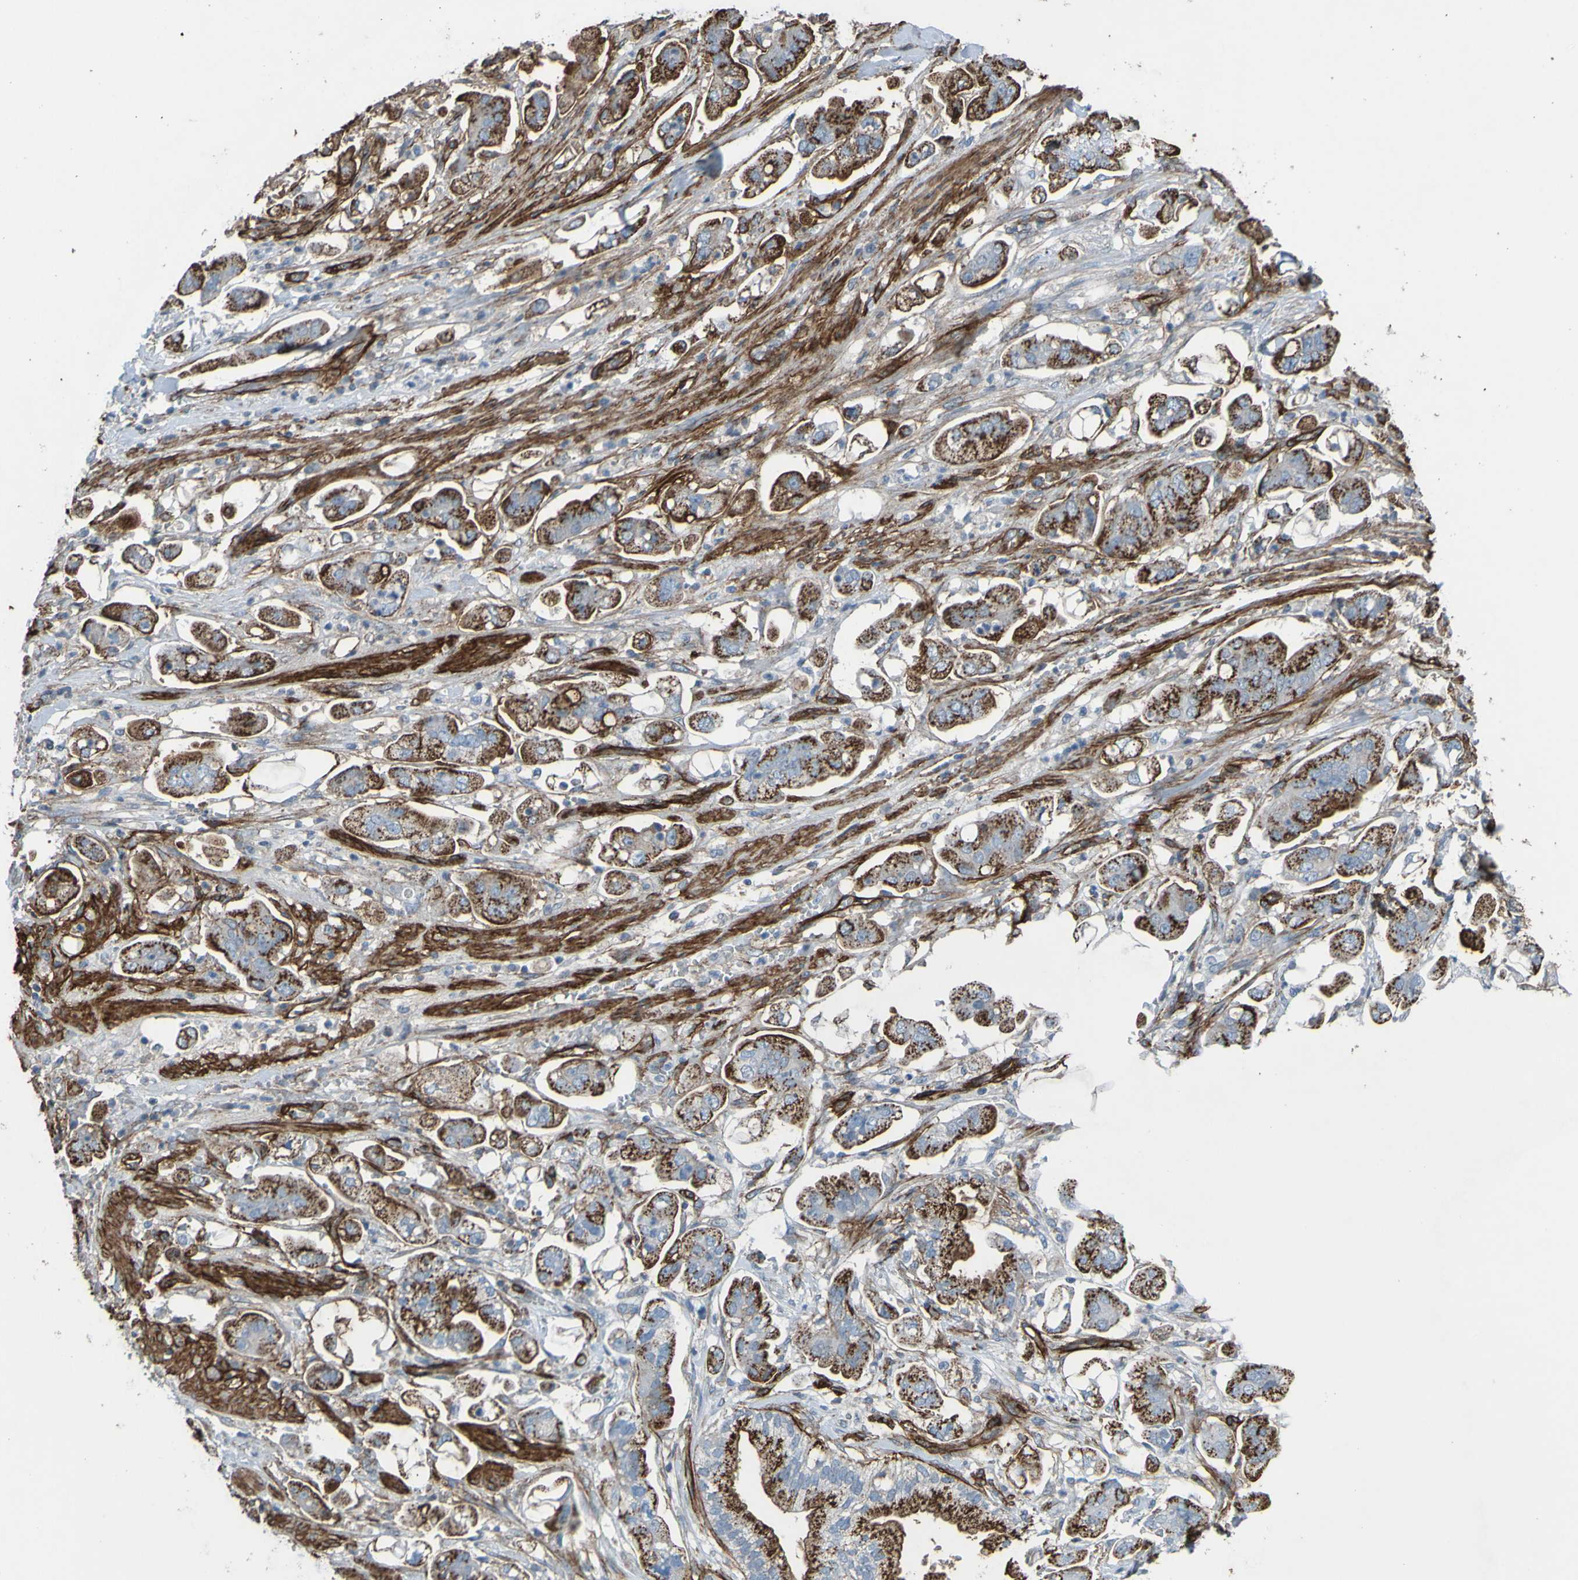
{"staining": {"intensity": "strong", "quantity": ">75%", "location": "cytoplasmic/membranous"}, "tissue": "stomach cancer", "cell_type": "Tumor cells", "image_type": "cancer", "snomed": [{"axis": "morphology", "description": "Adenocarcinoma, NOS"}, {"axis": "topography", "description": "Stomach"}], "caption": "A photomicrograph showing strong cytoplasmic/membranous staining in approximately >75% of tumor cells in adenocarcinoma (stomach), as visualized by brown immunohistochemical staining.", "gene": "COL4A2", "patient": {"sex": "male", "age": 62}}